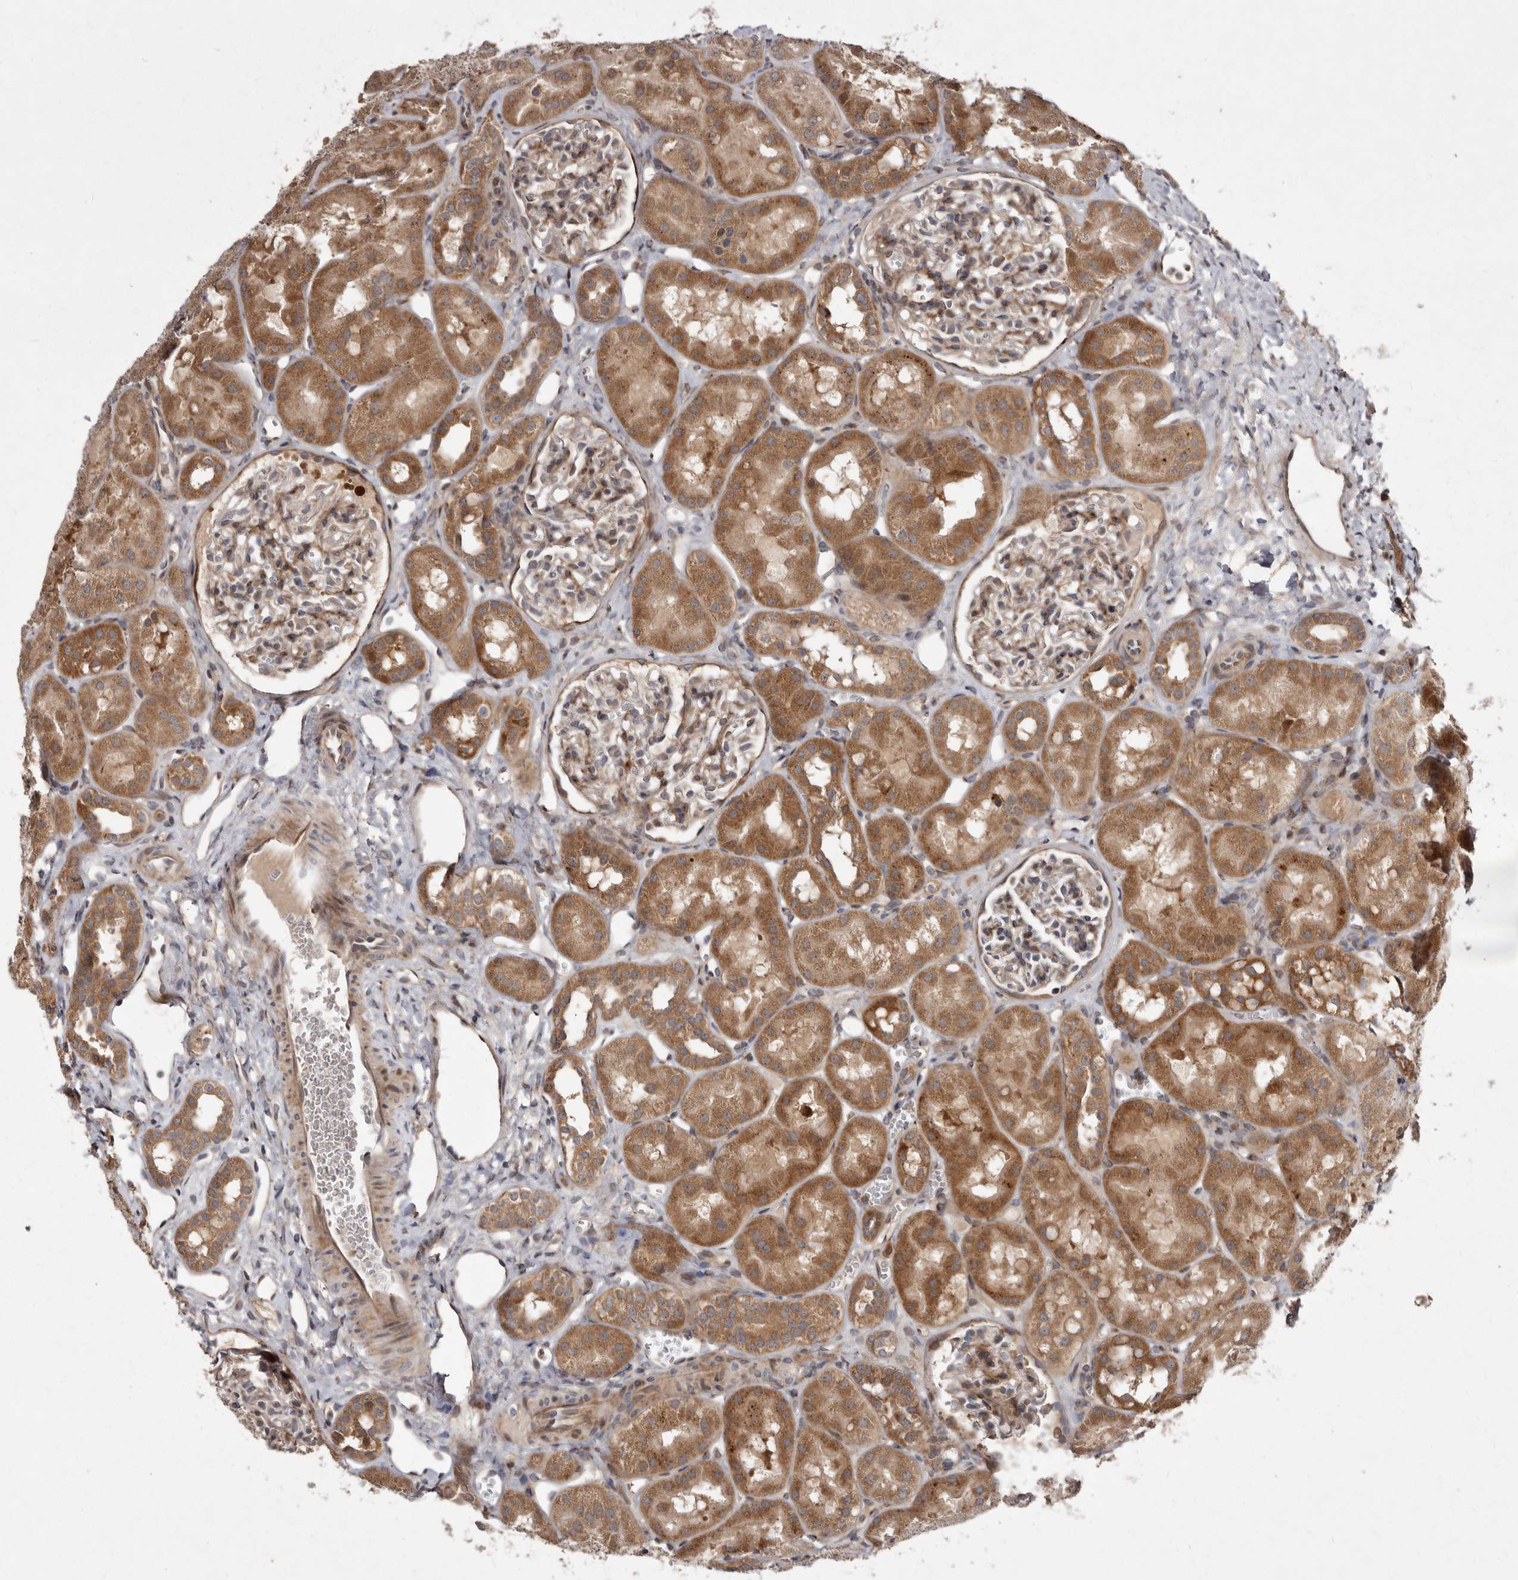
{"staining": {"intensity": "moderate", "quantity": "25%-75%", "location": "cytoplasmic/membranous"}, "tissue": "kidney", "cell_type": "Cells in glomeruli", "image_type": "normal", "snomed": [{"axis": "morphology", "description": "Normal tissue, NOS"}, {"axis": "topography", "description": "Kidney"}], "caption": "A photomicrograph of human kidney stained for a protein displays moderate cytoplasmic/membranous brown staining in cells in glomeruli. (Brightfield microscopy of DAB IHC at high magnification).", "gene": "FLAD1", "patient": {"sex": "male", "age": 16}}